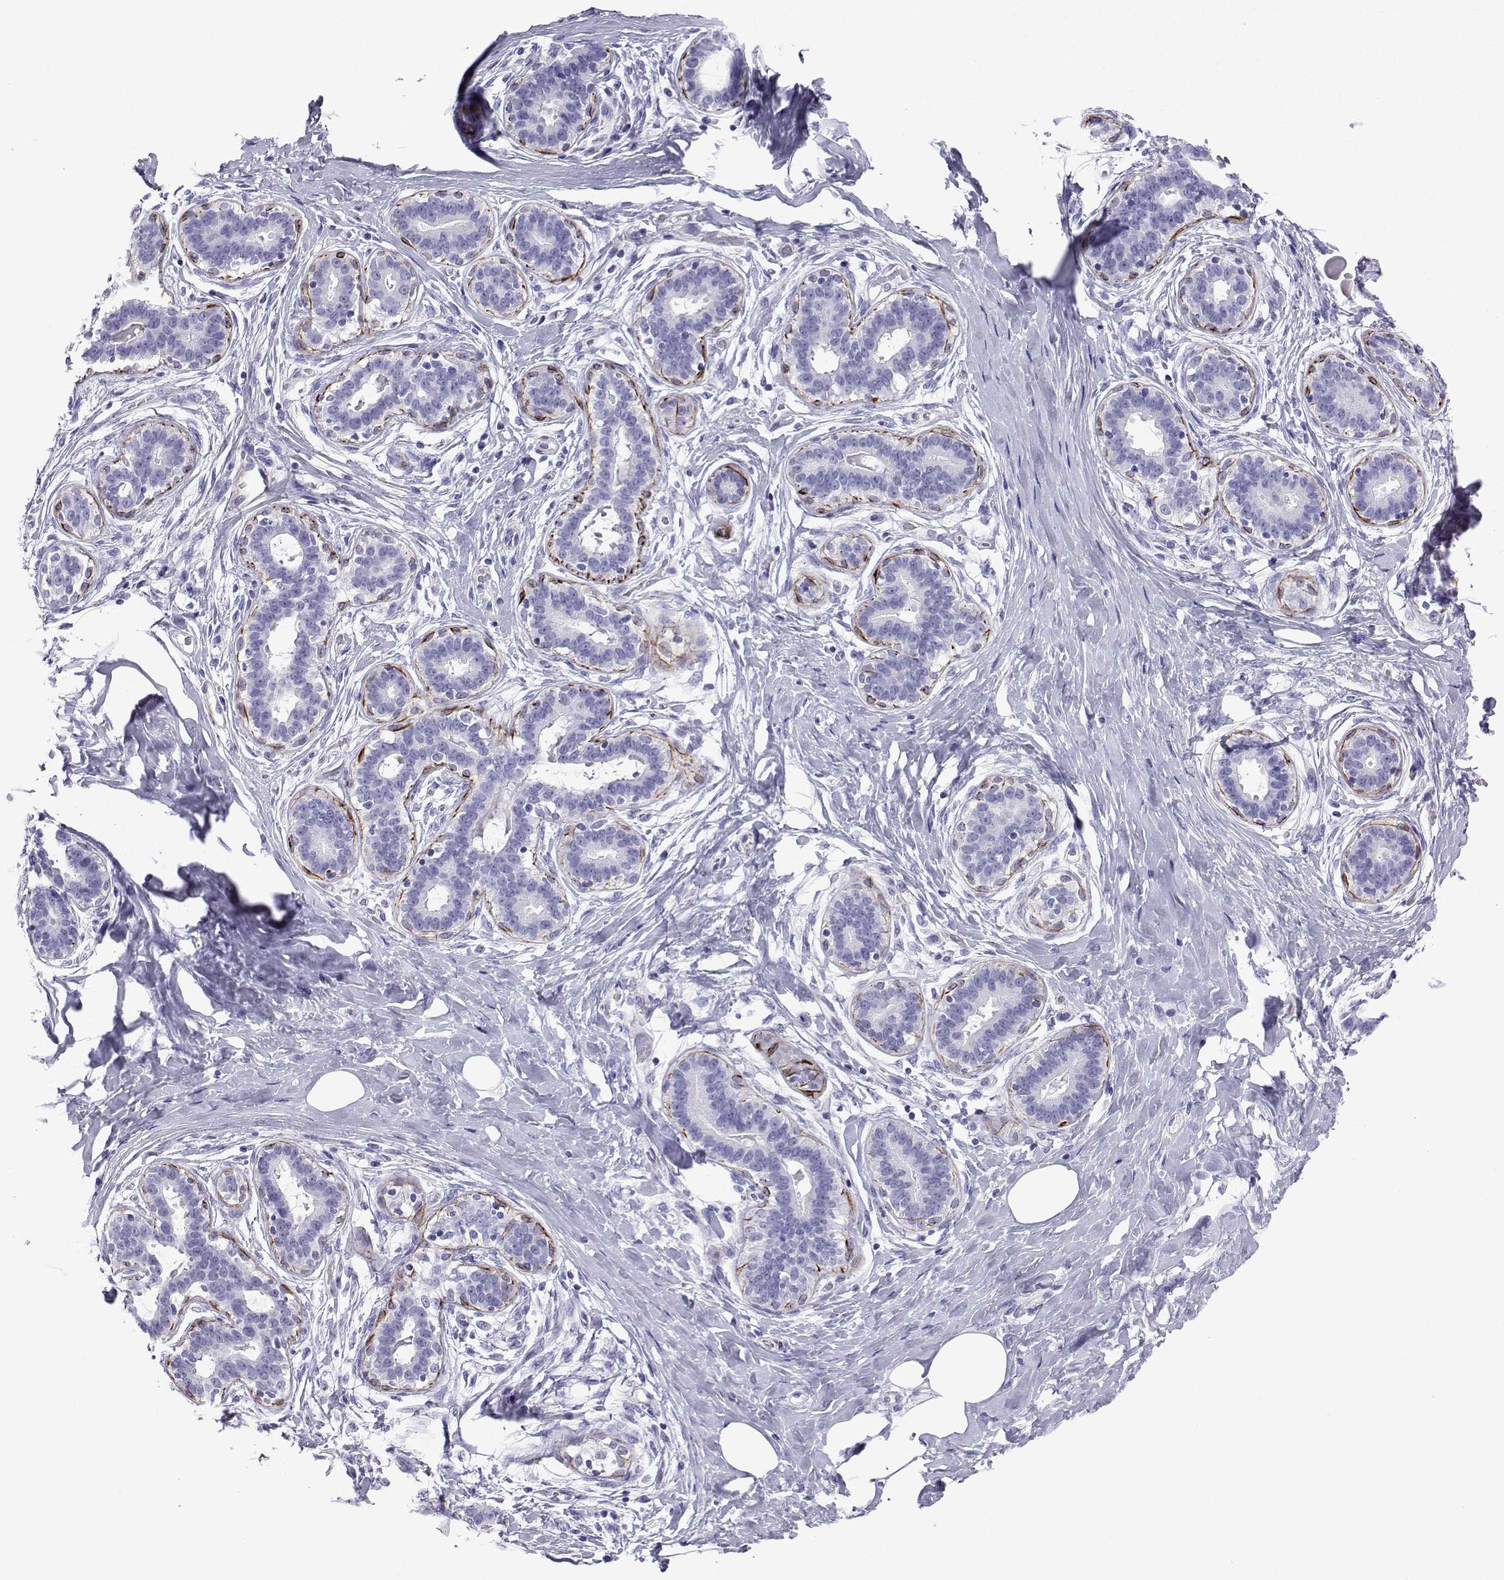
{"staining": {"intensity": "negative", "quantity": "none", "location": "none"}, "tissue": "breast", "cell_type": "Adipocytes", "image_type": "normal", "snomed": [{"axis": "morphology", "description": "Normal tissue, NOS"}, {"axis": "topography", "description": "Skin"}, {"axis": "topography", "description": "Breast"}], "caption": "A high-resolution photomicrograph shows immunohistochemistry staining of normal breast, which demonstrates no significant positivity in adipocytes.", "gene": "KCNF1", "patient": {"sex": "female", "age": 43}}